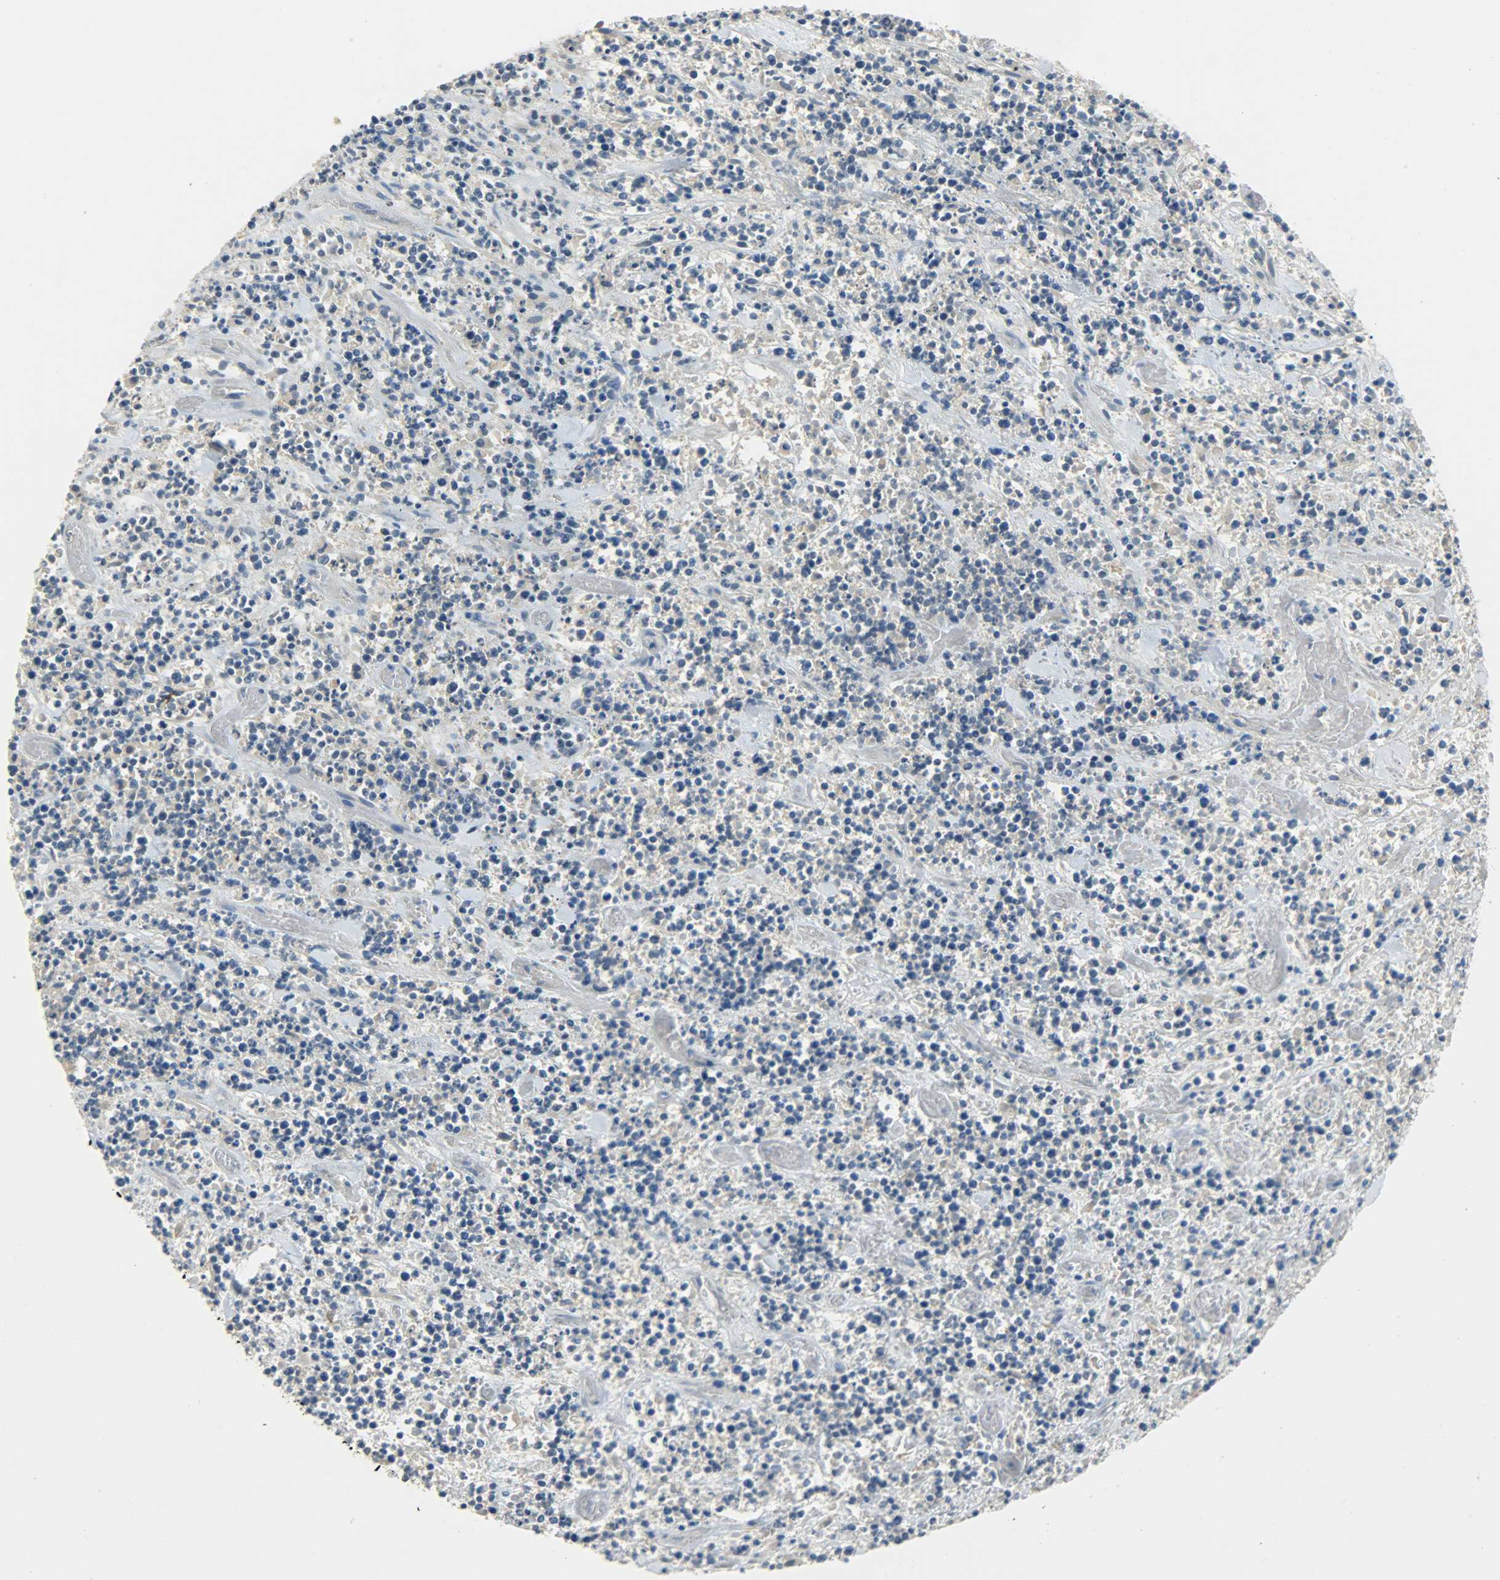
{"staining": {"intensity": "weak", "quantity": "<25%", "location": "cytoplasmic/membranous"}, "tissue": "lymphoma", "cell_type": "Tumor cells", "image_type": "cancer", "snomed": [{"axis": "morphology", "description": "Malignant lymphoma, non-Hodgkin's type, High grade"}, {"axis": "topography", "description": "Soft tissue"}], "caption": "High magnification brightfield microscopy of lymphoma stained with DAB (brown) and counterstained with hematoxylin (blue): tumor cells show no significant expression. Brightfield microscopy of immunohistochemistry stained with DAB (brown) and hematoxylin (blue), captured at high magnification.", "gene": "DSG2", "patient": {"sex": "male", "age": 18}}